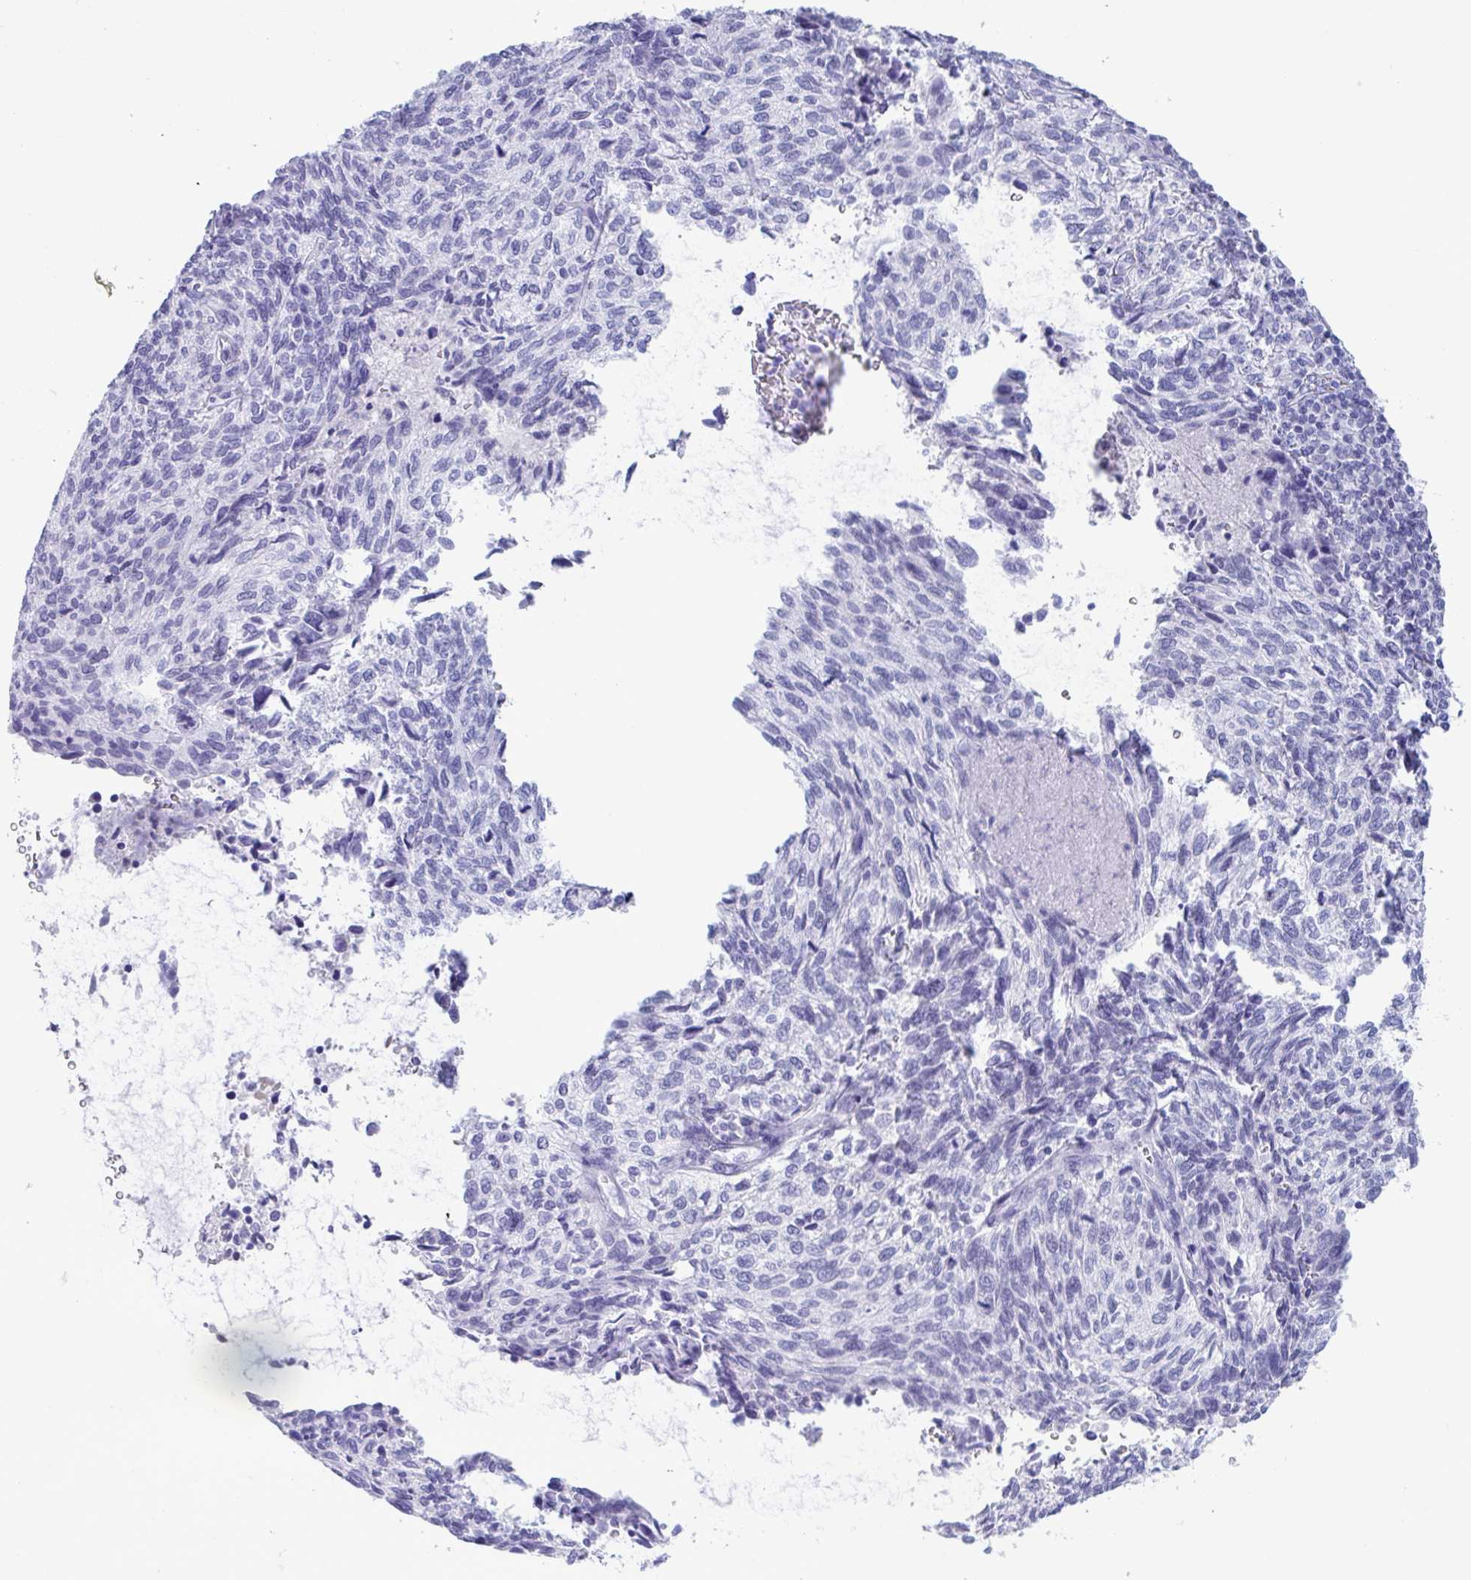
{"staining": {"intensity": "negative", "quantity": "none", "location": "none"}, "tissue": "cervical cancer", "cell_type": "Tumor cells", "image_type": "cancer", "snomed": [{"axis": "morphology", "description": "Squamous cell carcinoma, NOS"}, {"axis": "topography", "description": "Cervix"}], "caption": "Immunohistochemistry micrograph of human cervical squamous cell carcinoma stained for a protein (brown), which demonstrates no positivity in tumor cells.", "gene": "CDX4", "patient": {"sex": "female", "age": 45}}